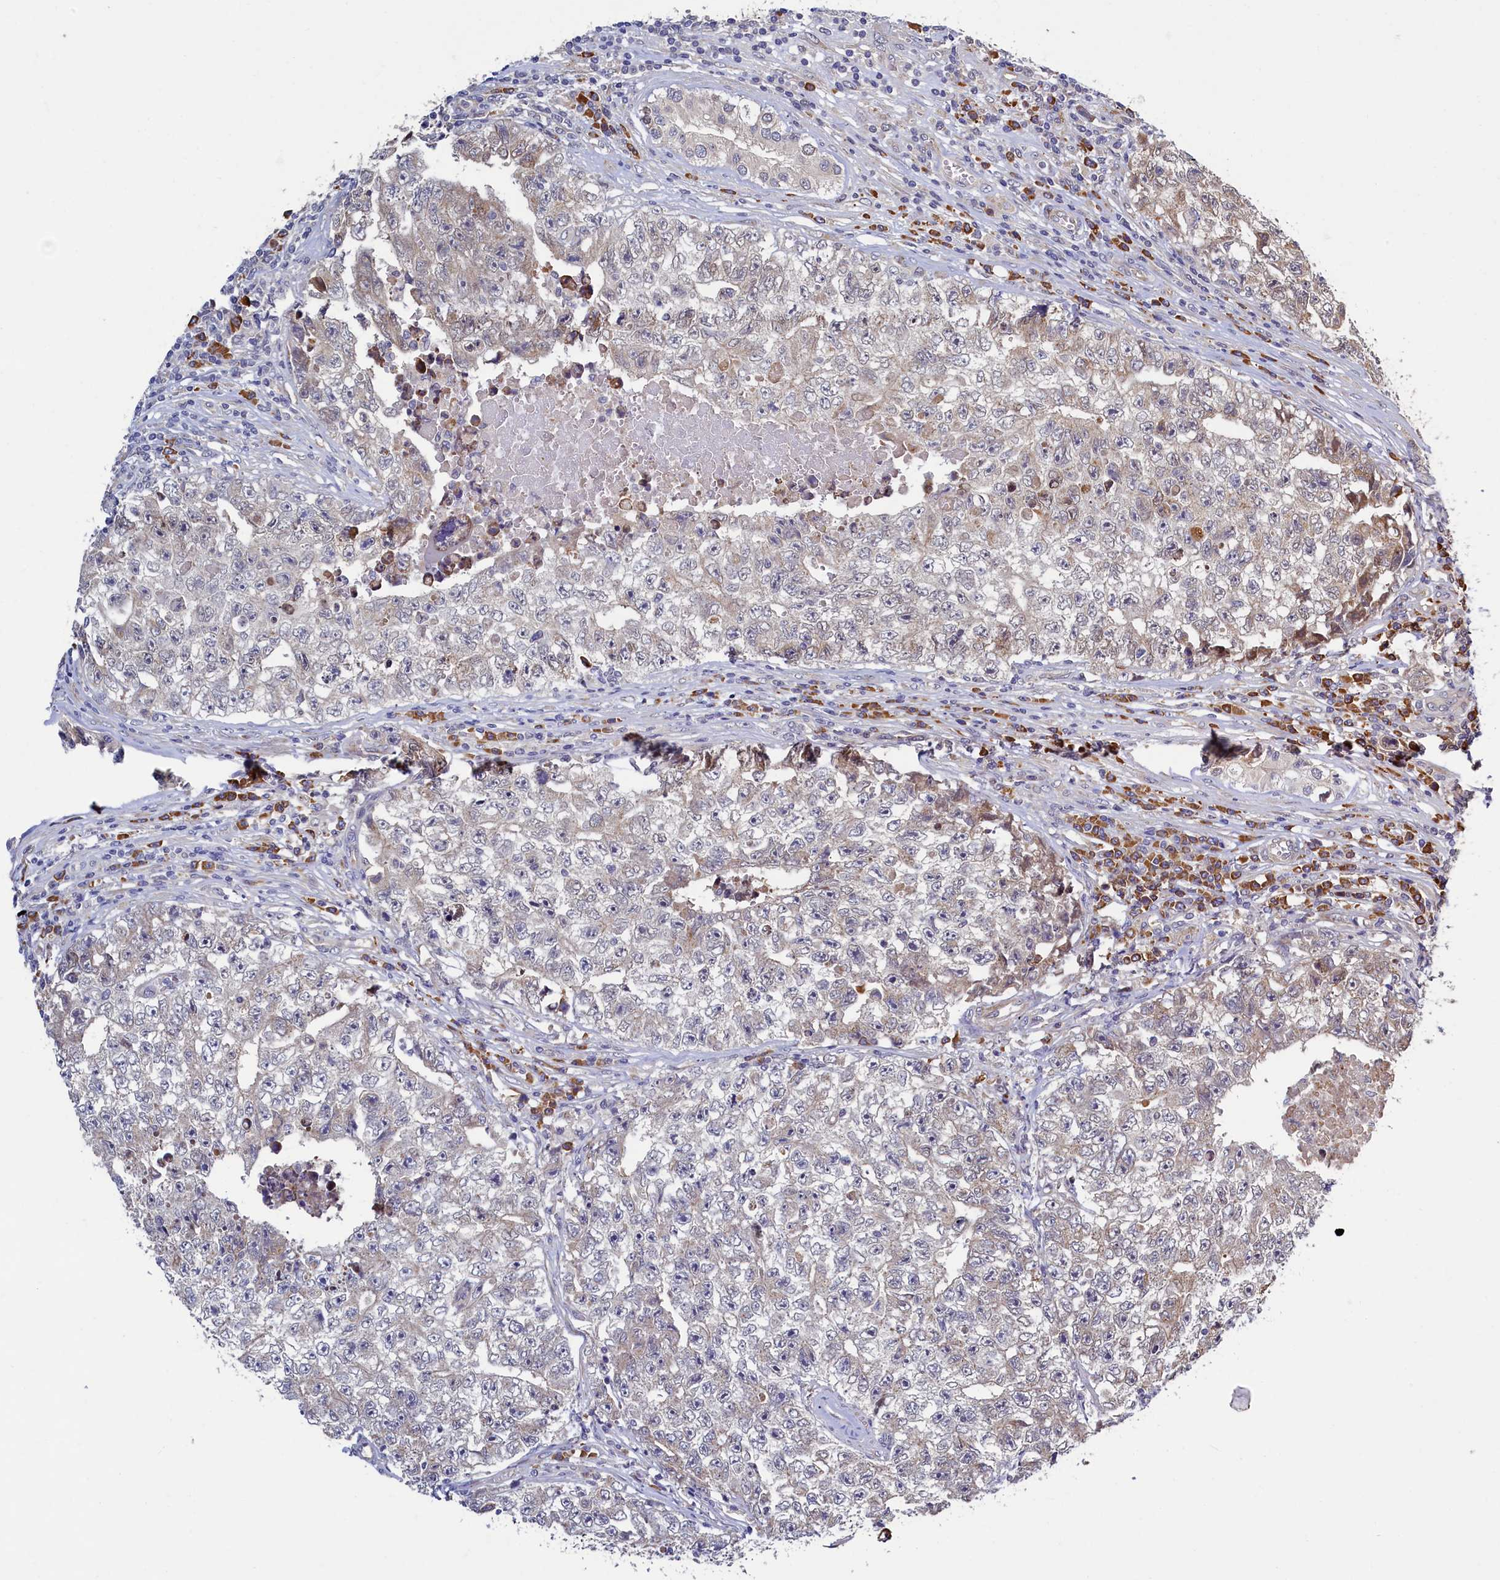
{"staining": {"intensity": "negative", "quantity": "none", "location": "none"}, "tissue": "testis cancer", "cell_type": "Tumor cells", "image_type": "cancer", "snomed": [{"axis": "morphology", "description": "Carcinoma, Embryonal, NOS"}, {"axis": "topography", "description": "Testis"}], "caption": "High magnification brightfield microscopy of testis embryonal carcinoma stained with DAB (3,3'-diaminobenzidine) (brown) and counterstained with hematoxylin (blue): tumor cells show no significant staining. Nuclei are stained in blue.", "gene": "SLC16A14", "patient": {"sex": "male", "age": 17}}